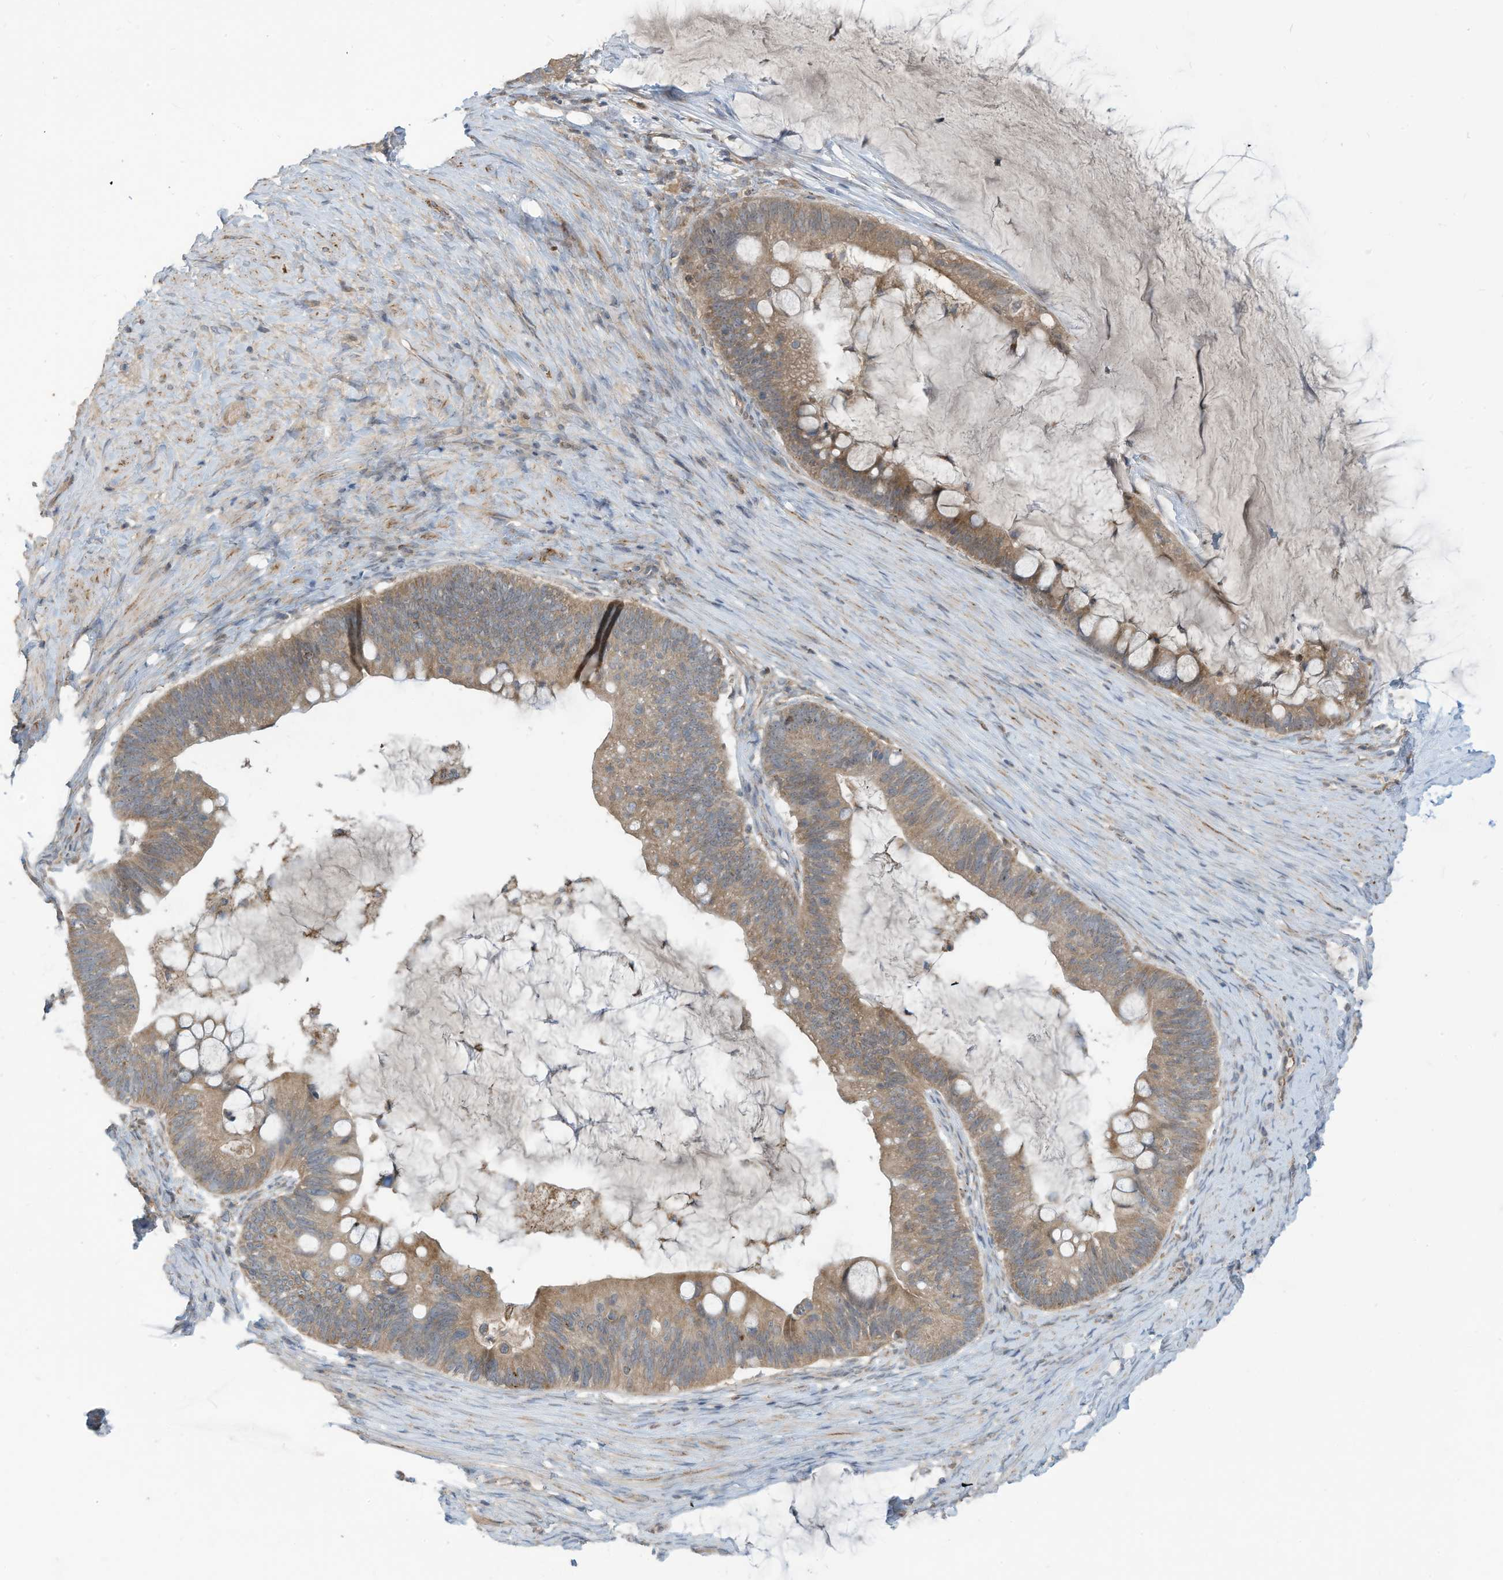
{"staining": {"intensity": "weak", "quantity": ">75%", "location": "cytoplasmic/membranous"}, "tissue": "ovarian cancer", "cell_type": "Tumor cells", "image_type": "cancer", "snomed": [{"axis": "morphology", "description": "Cystadenocarcinoma, mucinous, NOS"}, {"axis": "topography", "description": "Ovary"}], "caption": "Protein expression analysis of mucinous cystadenocarcinoma (ovarian) demonstrates weak cytoplasmic/membranous expression in about >75% of tumor cells.", "gene": "SCGB1D2", "patient": {"sex": "female", "age": 61}}